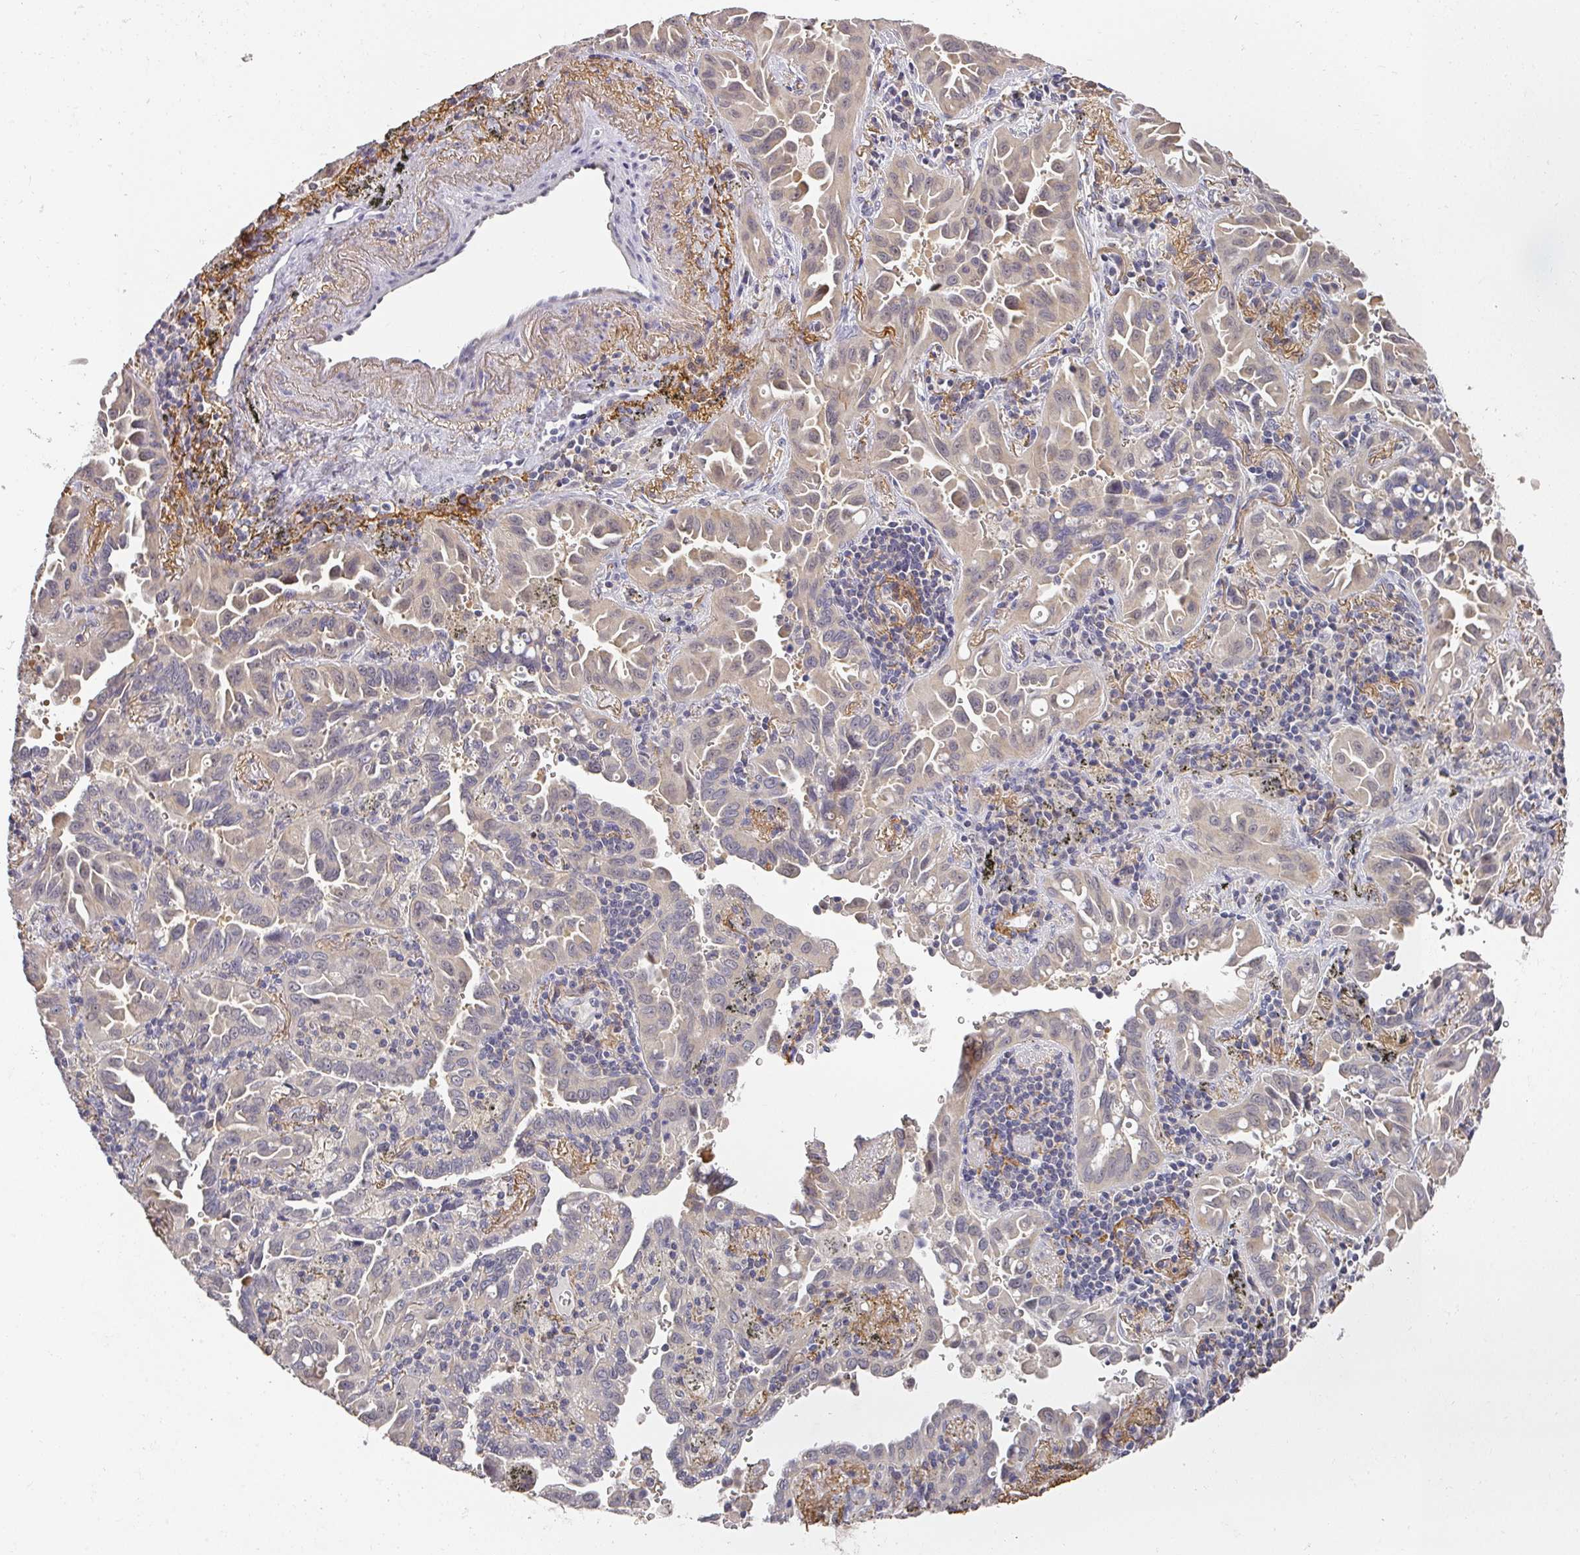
{"staining": {"intensity": "weak", "quantity": "25%-75%", "location": "cytoplasmic/membranous"}, "tissue": "lung cancer", "cell_type": "Tumor cells", "image_type": "cancer", "snomed": [{"axis": "morphology", "description": "Adenocarcinoma, NOS"}, {"axis": "topography", "description": "Lung"}], "caption": "DAB immunohistochemical staining of adenocarcinoma (lung) shows weak cytoplasmic/membranous protein positivity in approximately 25%-75% of tumor cells.", "gene": "FOXN4", "patient": {"sex": "male", "age": 68}}